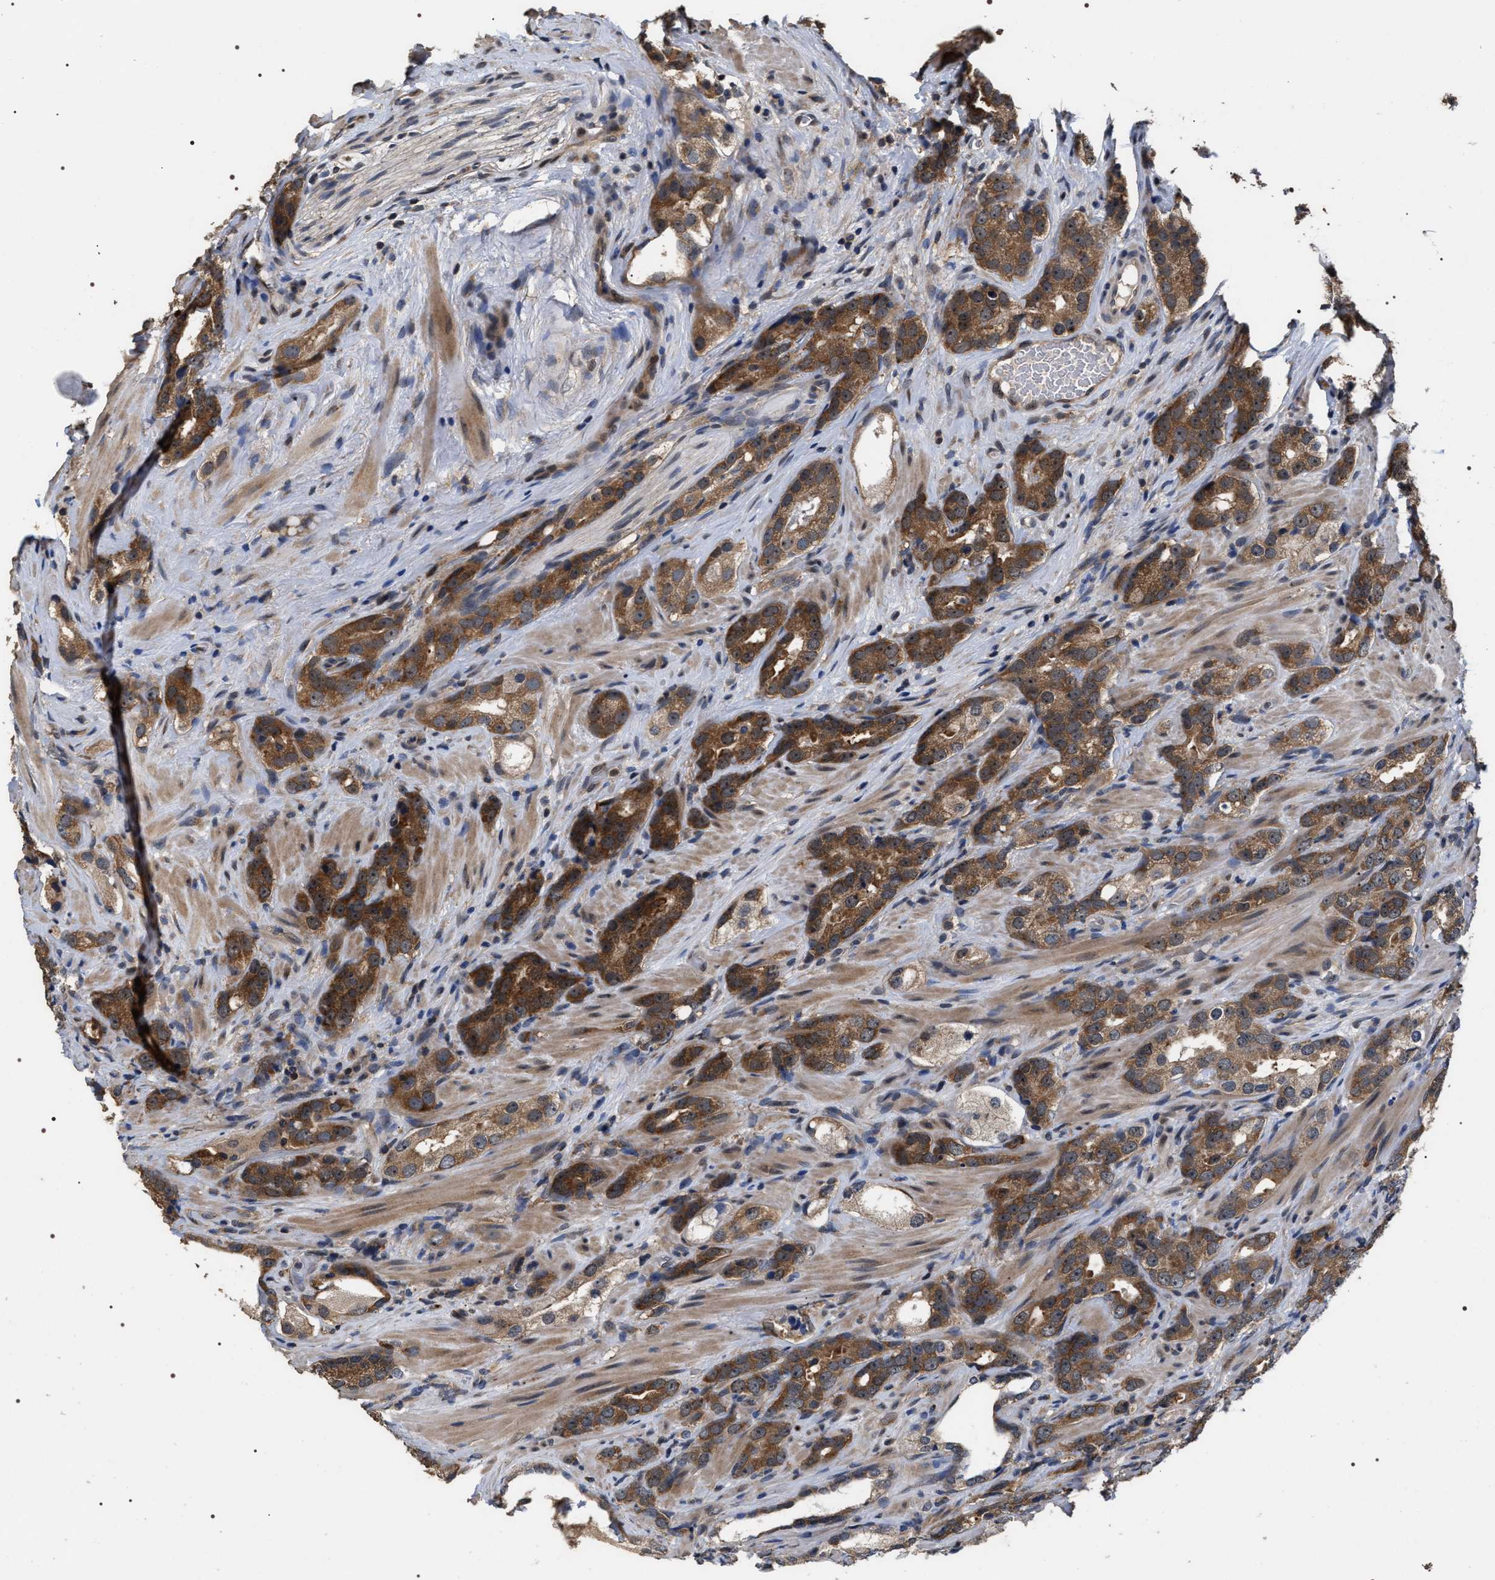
{"staining": {"intensity": "strong", "quantity": ">75%", "location": "cytoplasmic/membranous"}, "tissue": "prostate cancer", "cell_type": "Tumor cells", "image_type": "cancer", "snomed": [{"axis": "morphology", "description": "Adenocarcinoma, High grade"}, {"axis": "topography", "description": "Prostate"}], "caption": "This image displays prostate cancer stained with immunohistochemistry to label a protein in brown. The cytoplasmic/membranous of tumor cells show strong positivity for the protein. Nuclei are counter-stained blue.", "gene": "UPF3A", "patient": {"sex": "male", "age": 63}}